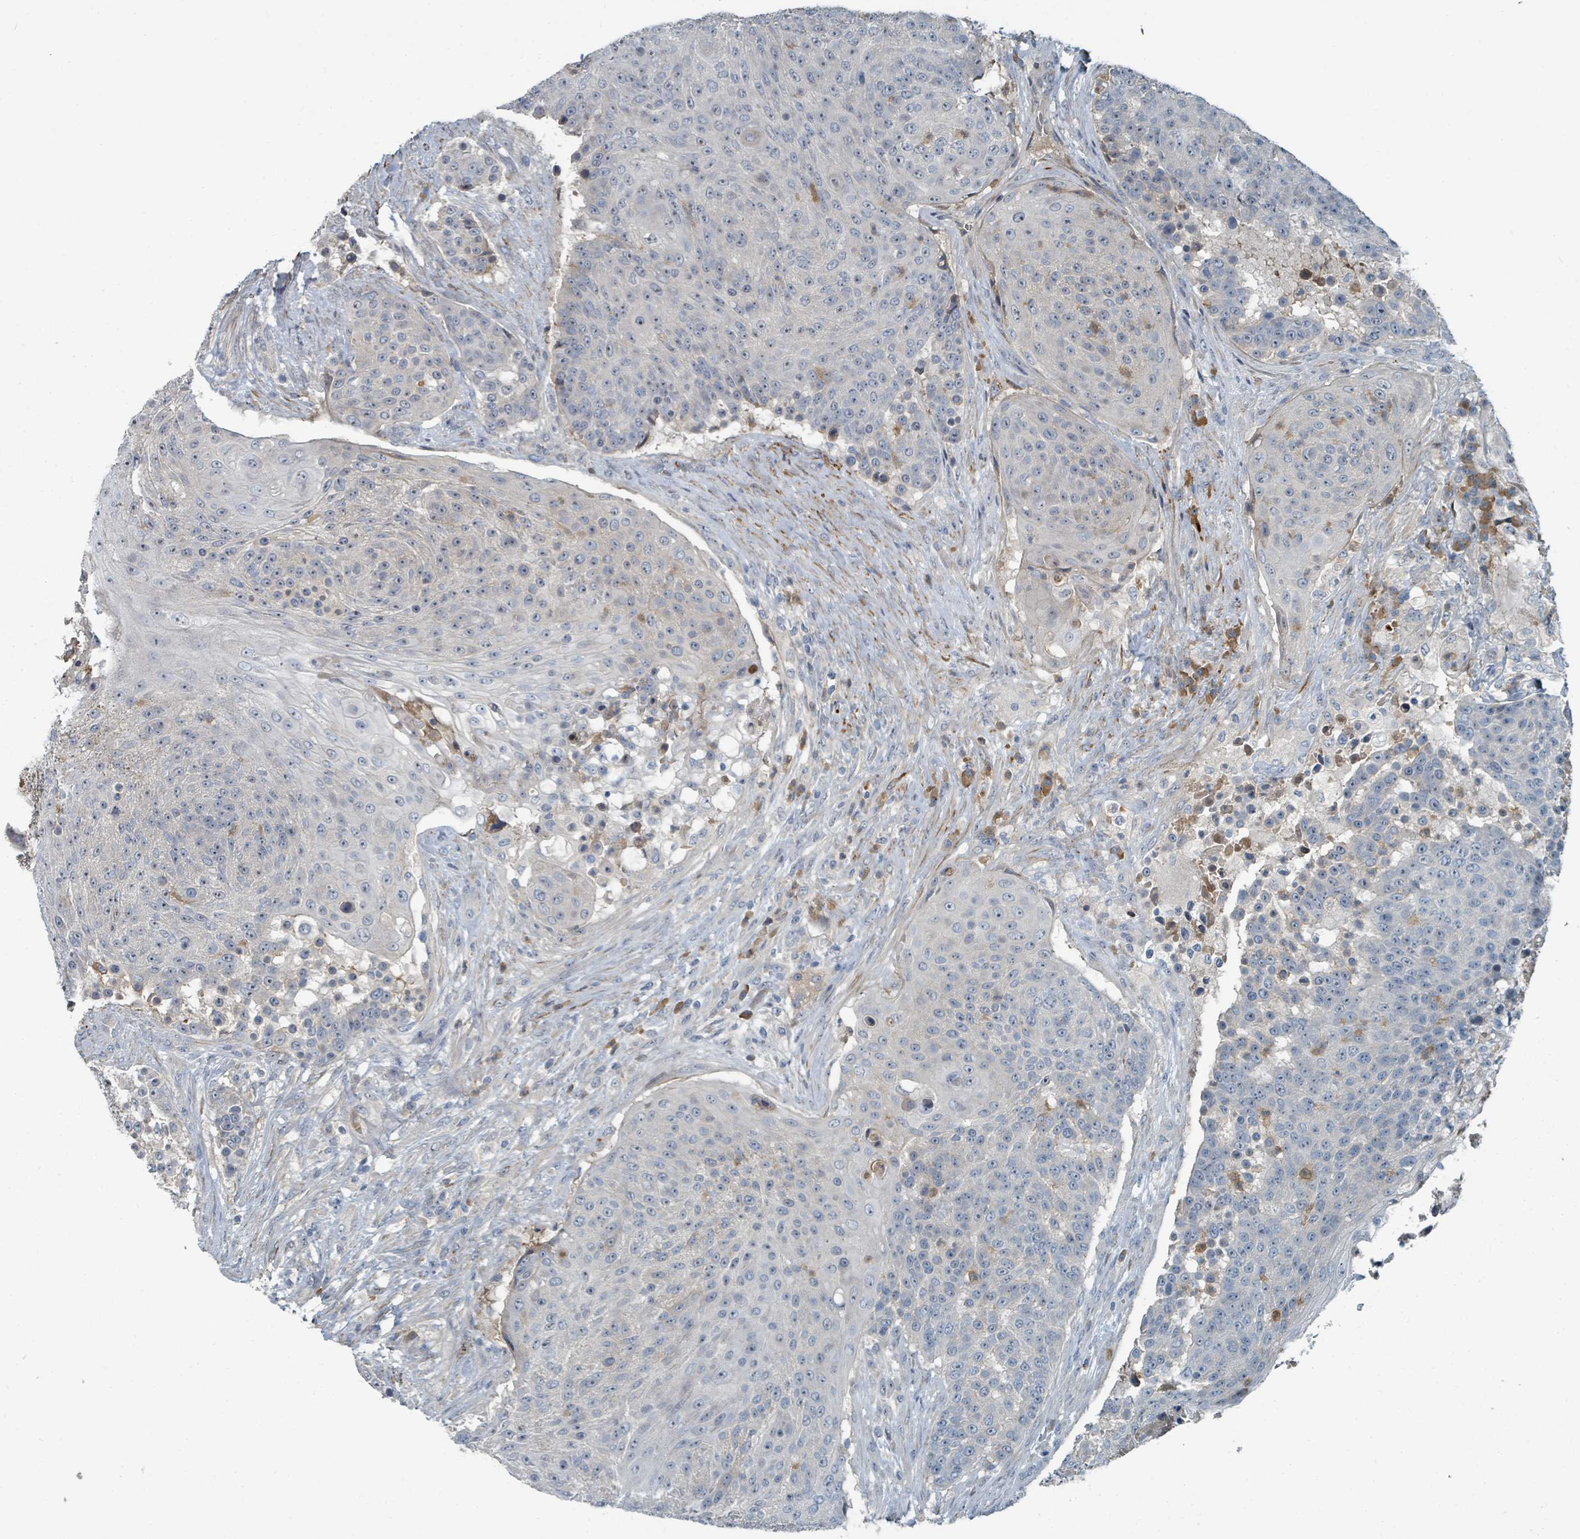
{"staining": {"intensity": "negative", "quantity": "none", "location": "none"}, "tissue": "urothelial cancer", "cell_type": "Tumor cells", "image_type": "cancer", "snomed": [{"axis": "morphology", "description": "Urothelial carcinoma, High grade"}, {"axis": "topography", "description": "Urinary bladder"}], "caption": "Immunohistochemistry (IHC) micrograph of human urothelial carcinoma (high-grade) stained for a protein (brown), which displays no expression in tumor cells.", "gene": "SLC44A5", "patient": {"sex": "female", "age": 63}}